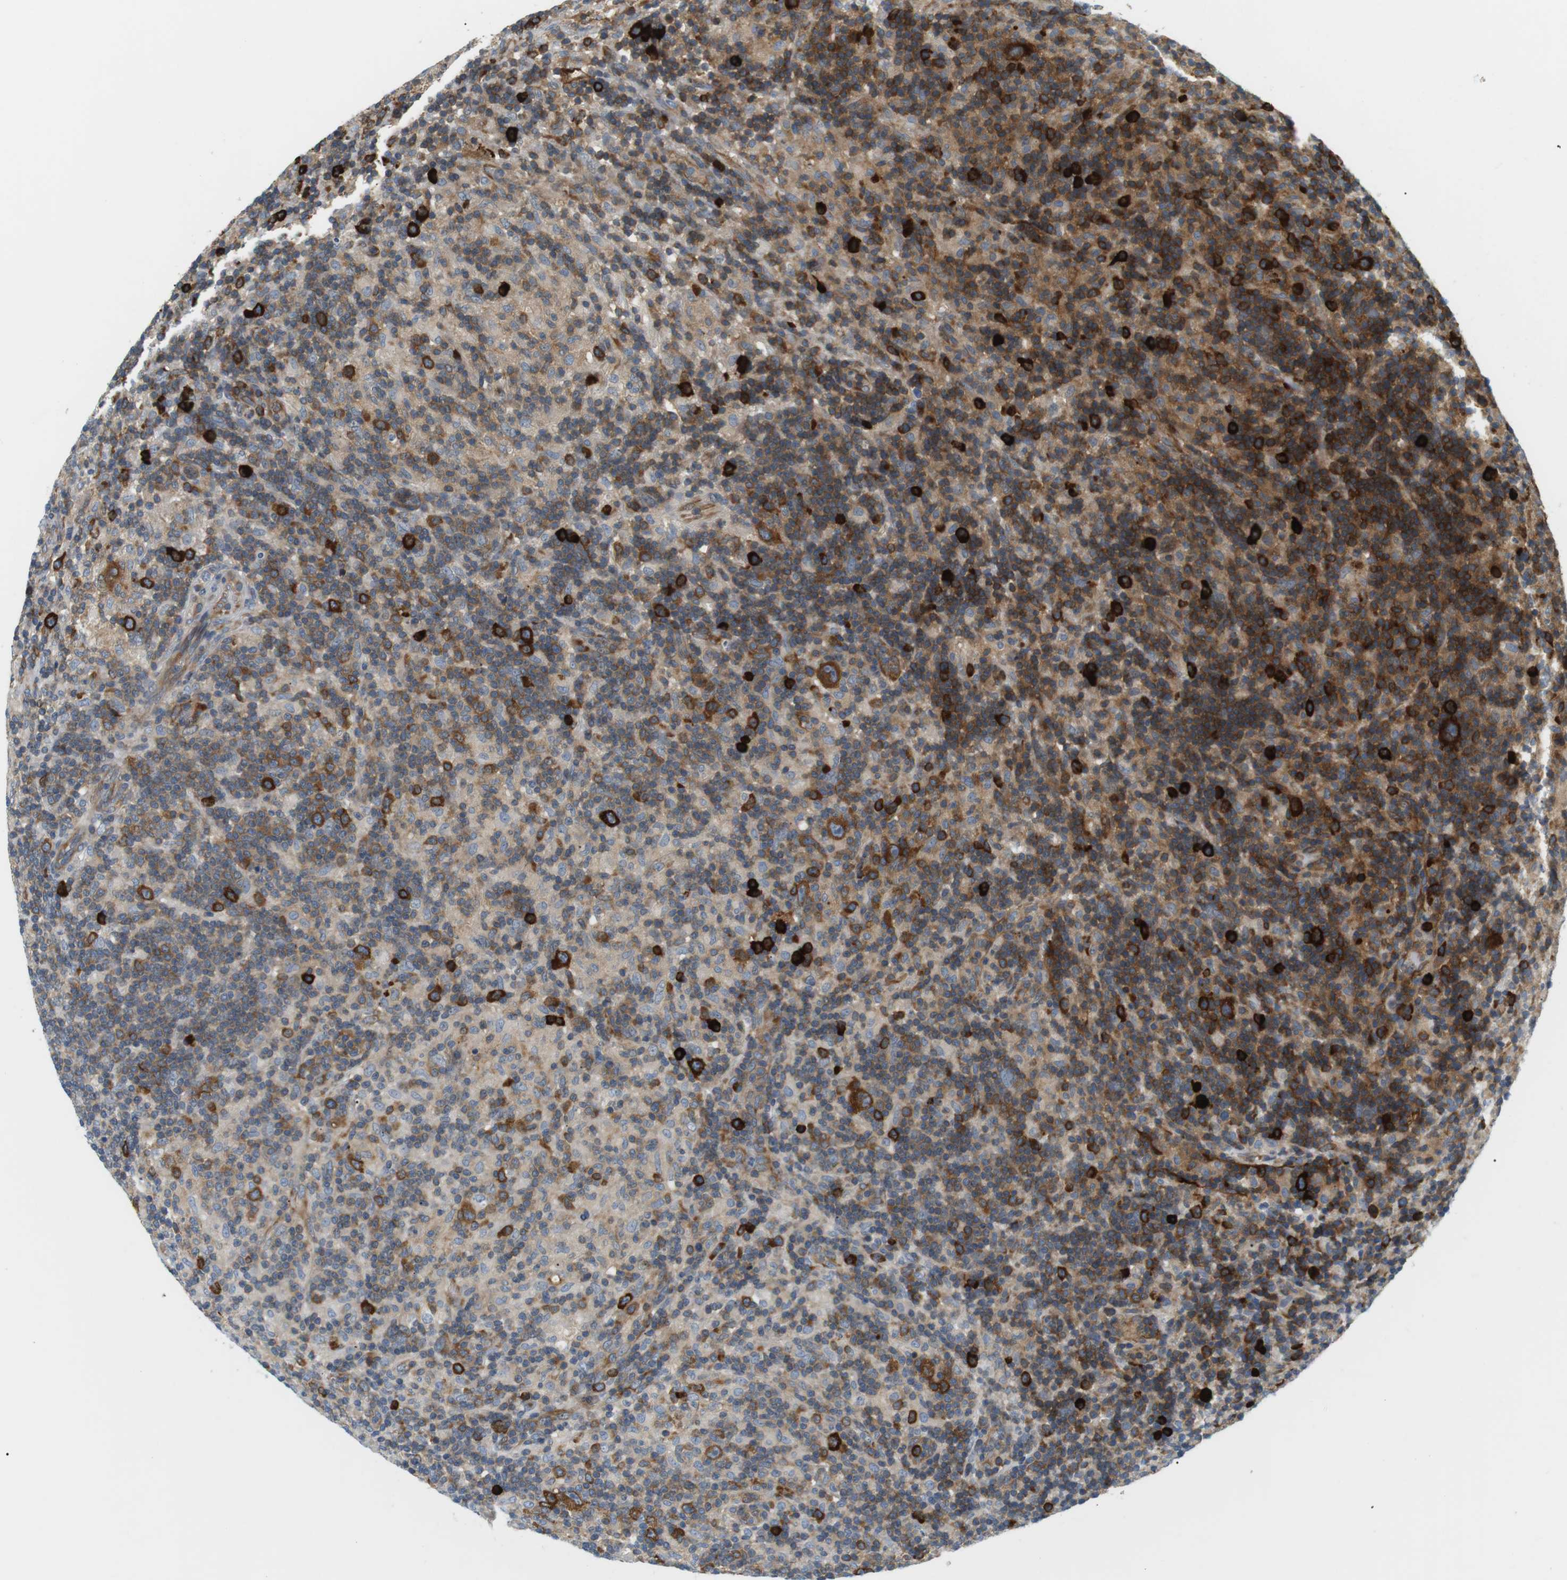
{"staining": {"intensity": "strong", "quantity": ">75%", "location": "cytoplasmic/membranous"}, "tissue": "lymphoma", "cell_type": "Tumor cells", "image_type": "cancer", "snomed": [{"axis": "morphology", "description": "Hodgkin's disease, NOS"}, {"axis": "topography", "description": "Lymph node"}], "caption": "Tumor cells demonstrate high levels of strong cytoplasmic/membranous positivity in about >75% of cells in Hodgkin's disease. (brown staining indicates protein expression, while blue staining denotes nuclei).", "gene": "TMEM200A", "patient": {"sex": "male", "age": 70}}